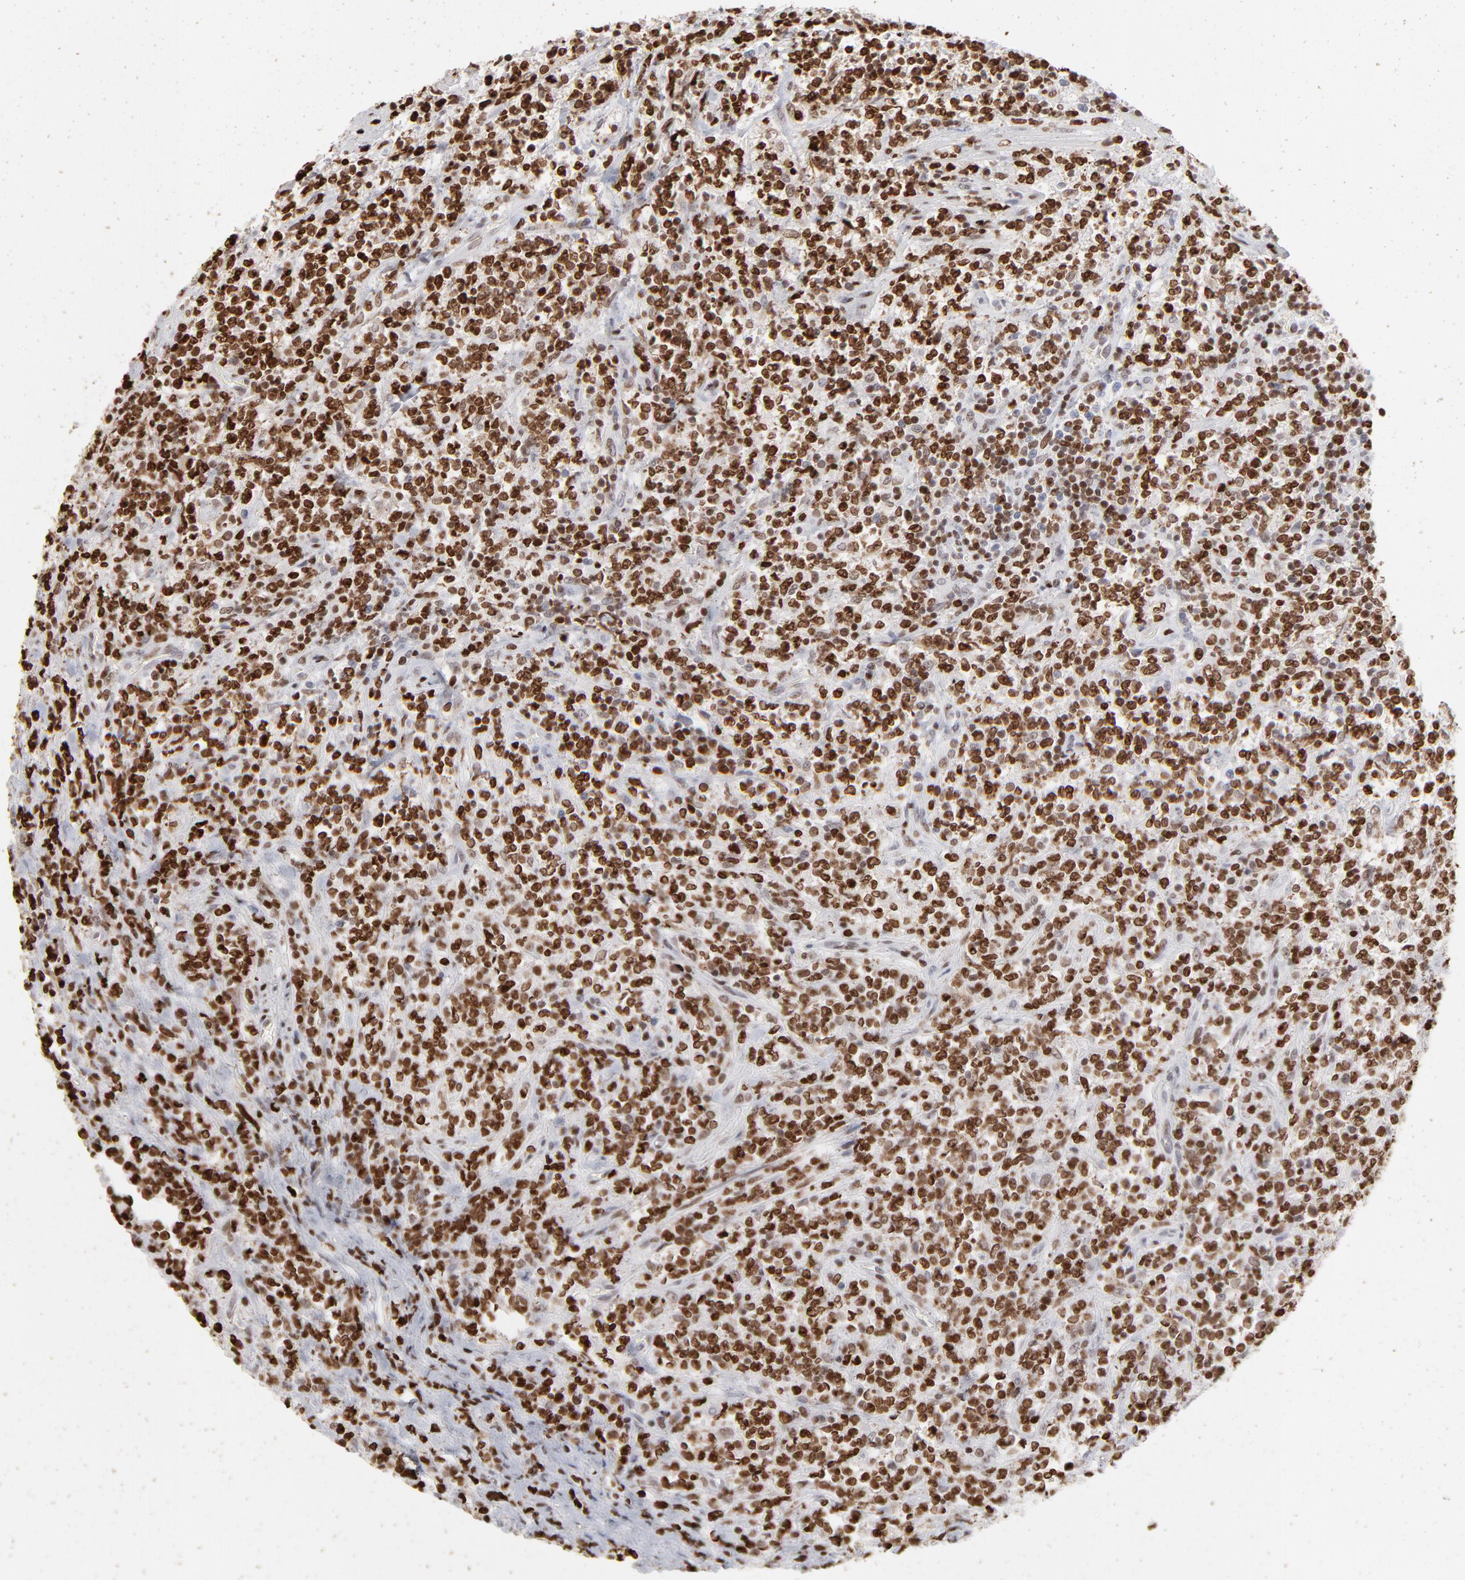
{"staining": {"intensity": "strong", "quantity": ">75%", "location": "nuclear"}, "tissue": "lymphoma", "cell_type": "Tumor cells", "image_type": "cancer", "snomed": [{"axis": "morphology", "description": "Malignant lymphoma, non-Hodgkin's type, High grade"}, {"axis": "topography", "description": "Soft tissue"}], "caption": "IHC histopathology image of neoplastic tissue: human lymphoma stained using immunohistochemistry (IHC) shows high levels of strong protein expression localized specifically in the nuclear of tumor cells, appearing as a nuclear brown color.", "gene": "PARP1", "patient": {"sex": "male", "age": 18}}